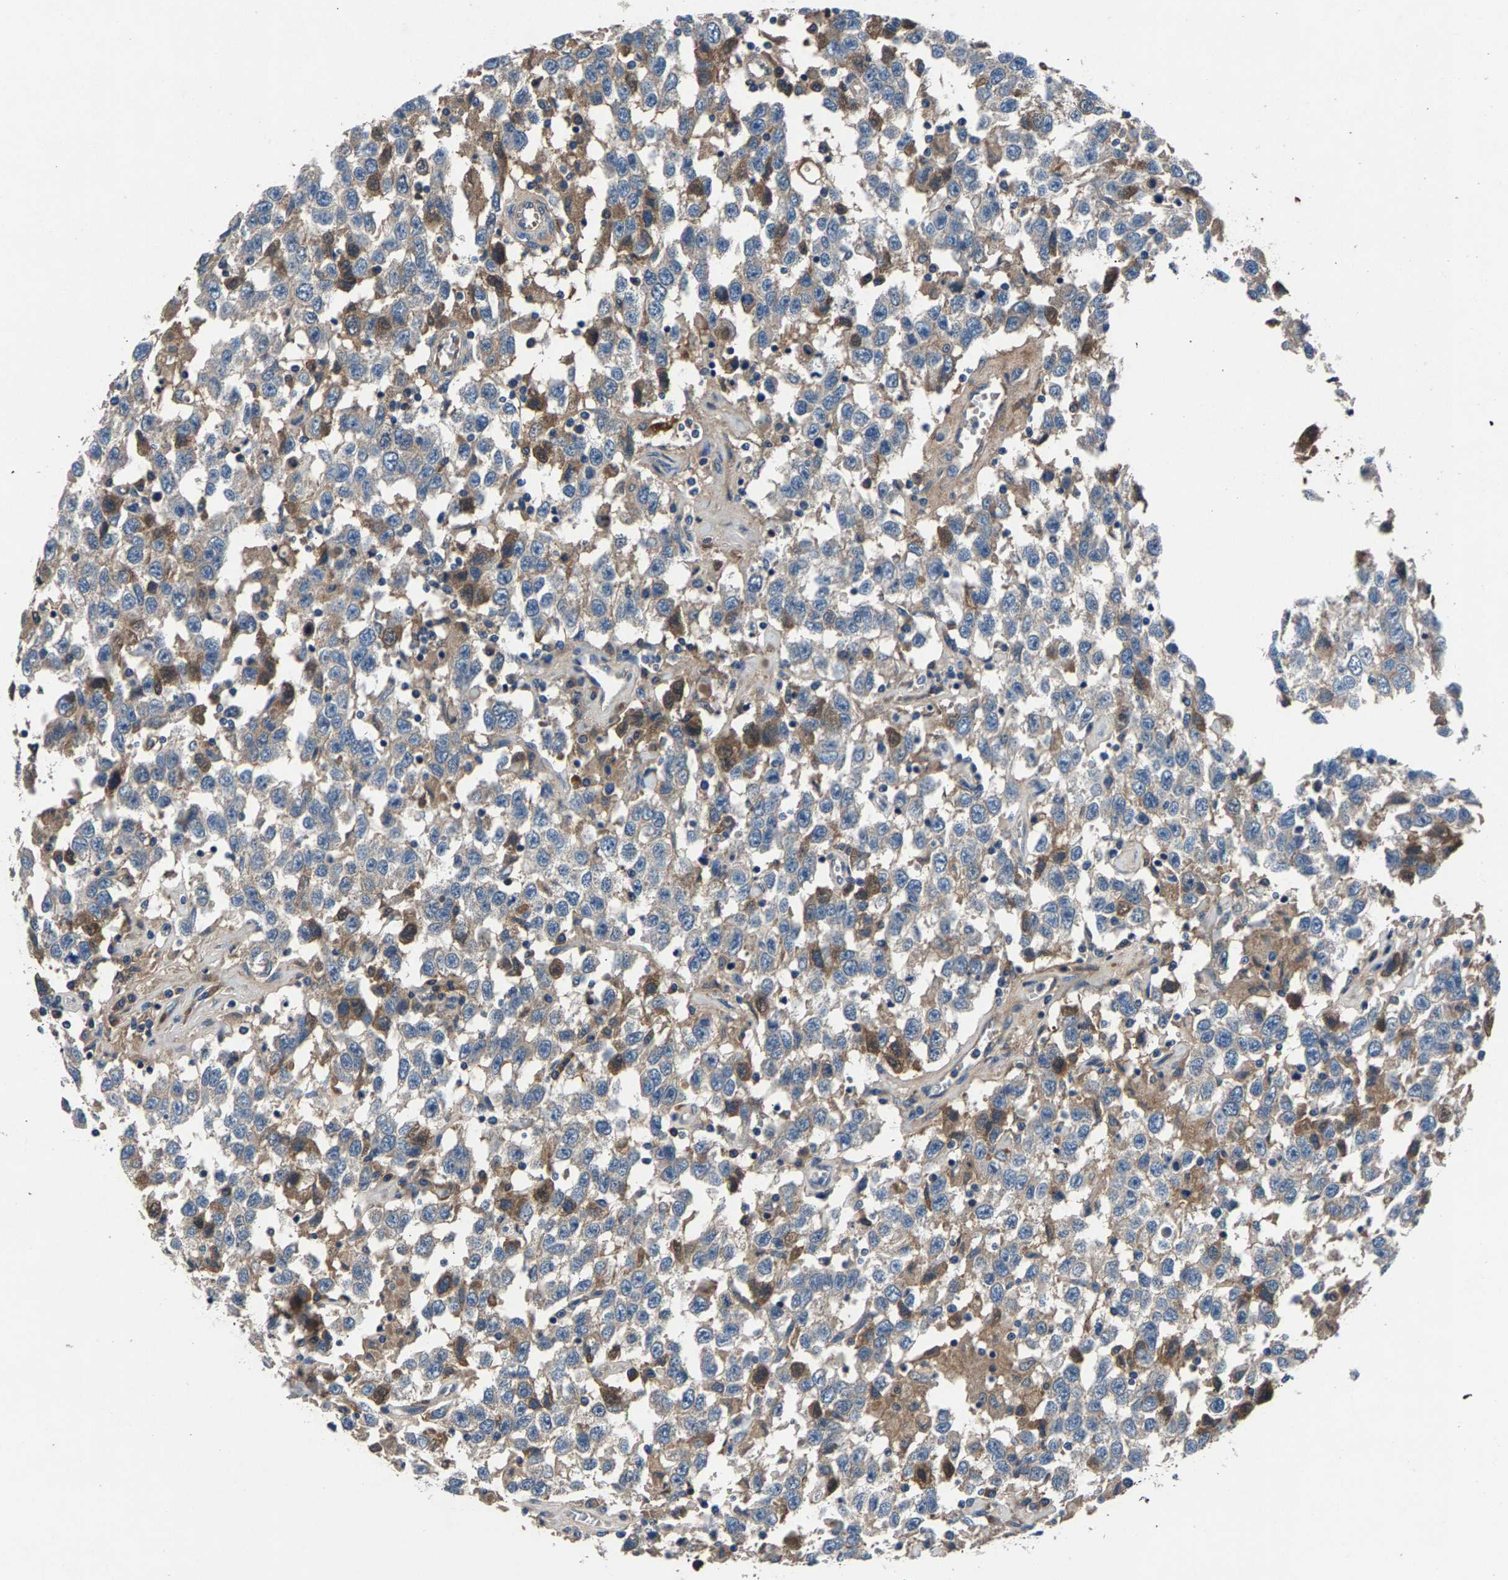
{"staining": {"intensity": "moderate", "quantity": "<25%", "location": "cytoplasmic/membranous"}, "tissue": "testis cancer", "cell_type": "Tumor cells", "image_type": "cancer", "snomed": [{"axis": "morphology", "description": "Seminoma, NOS"}, {"axis": "topography", "description": "Testis"}], "caption": "A low amount of moderate cytoplasmic/membranous expression is present in approximately <25% of tumor cells in seminoma (testis) tissue.", "gene": "PRXL2C", "patient": {"sex": "male", "age": 41}}